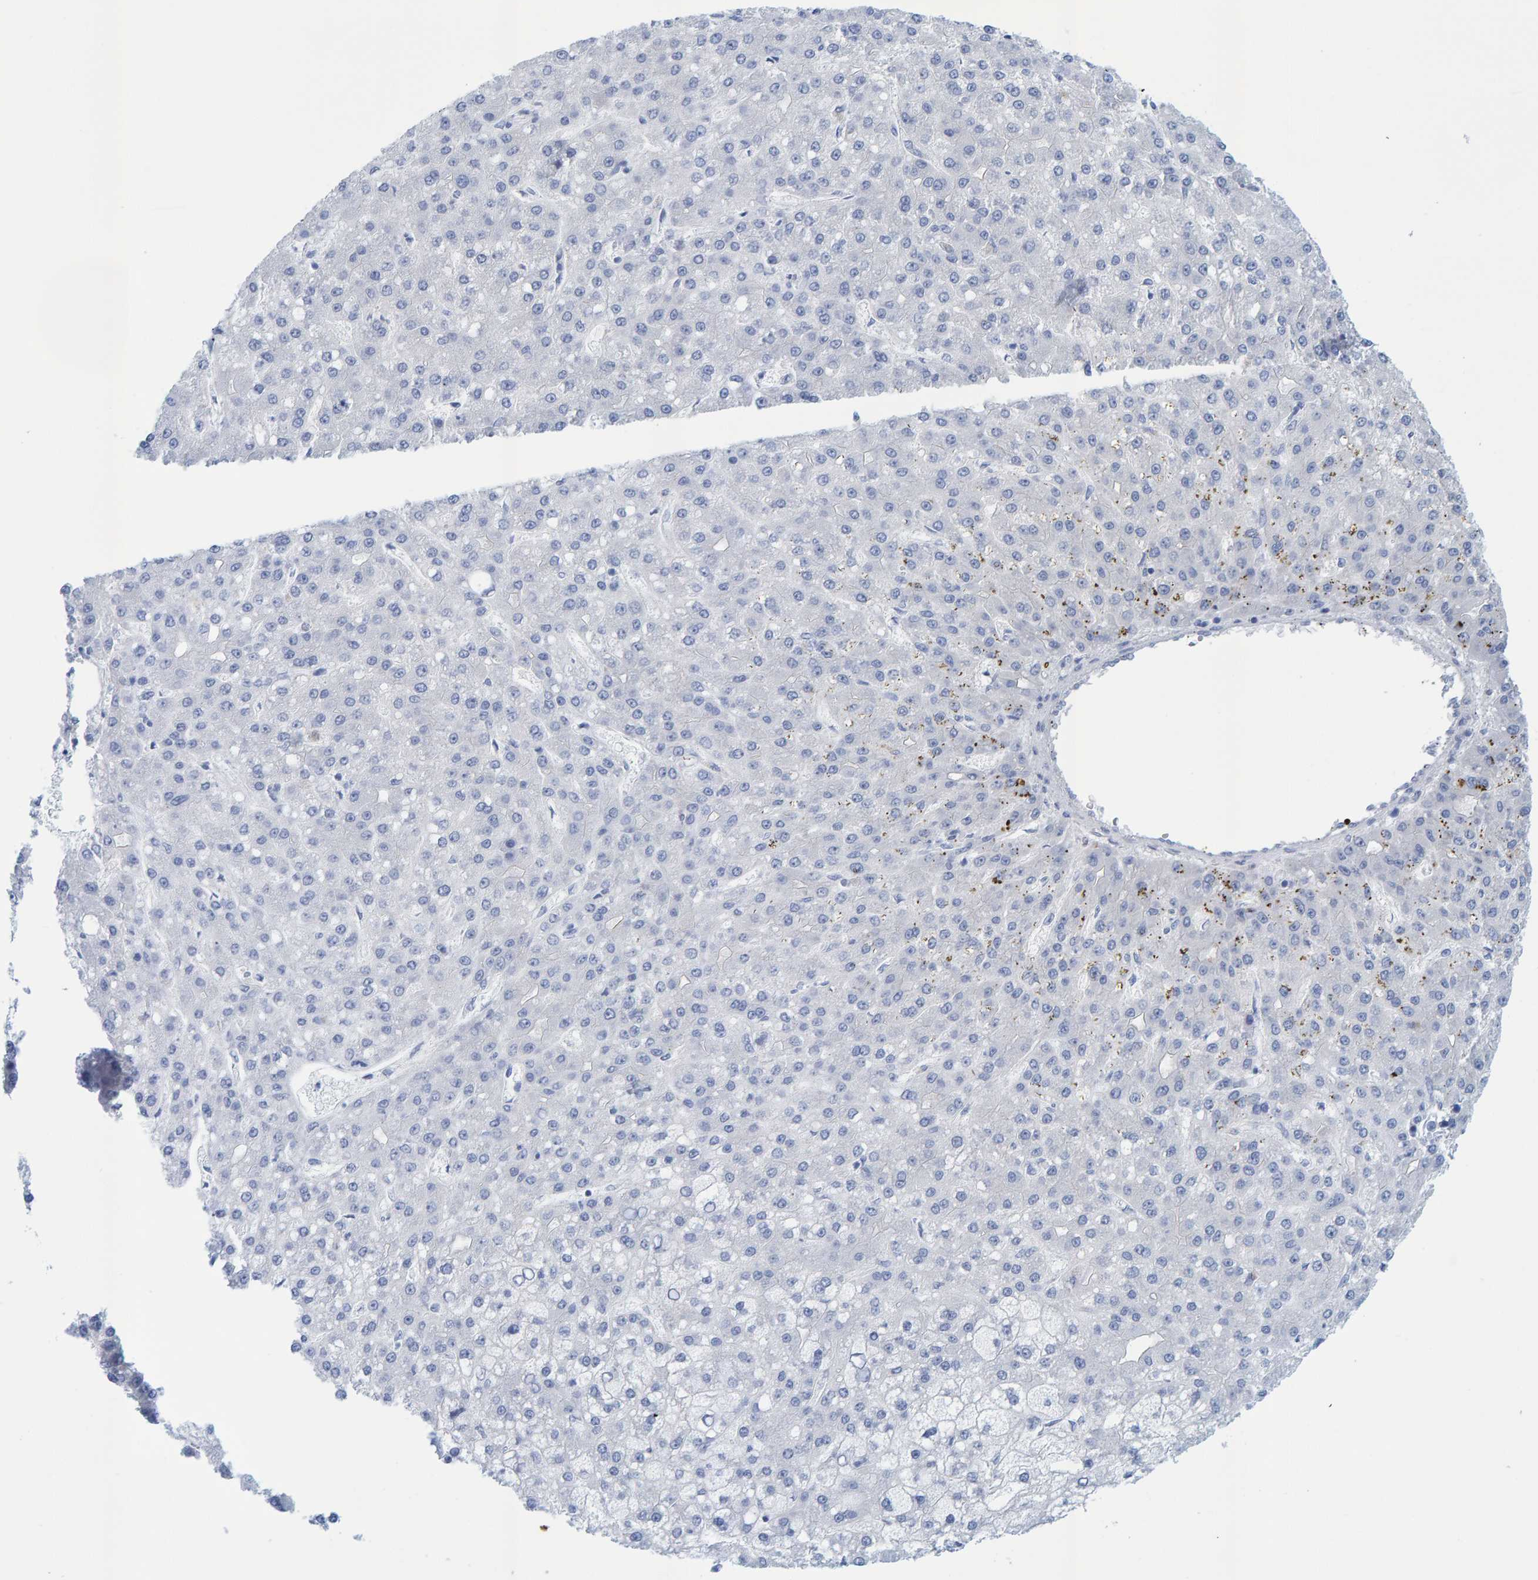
{"staining": {"intensity": "negative", "quantity": "none", "location": "none"}, "tissue": "liver cancer", "cell_type": "Tumor cells", "image_type": "cancer", "snomed": [{"axis": "morphology", "description": "Carcinoma, Hepatocellular, NOS"}, {"axis": "topography", "description": "Liver"}], "caption": "A micrograph of human liver cancer is negative for staining in tumor cells.", "gene": "JAKMIP3", "patient": {"sex": "male", "age": 67}}